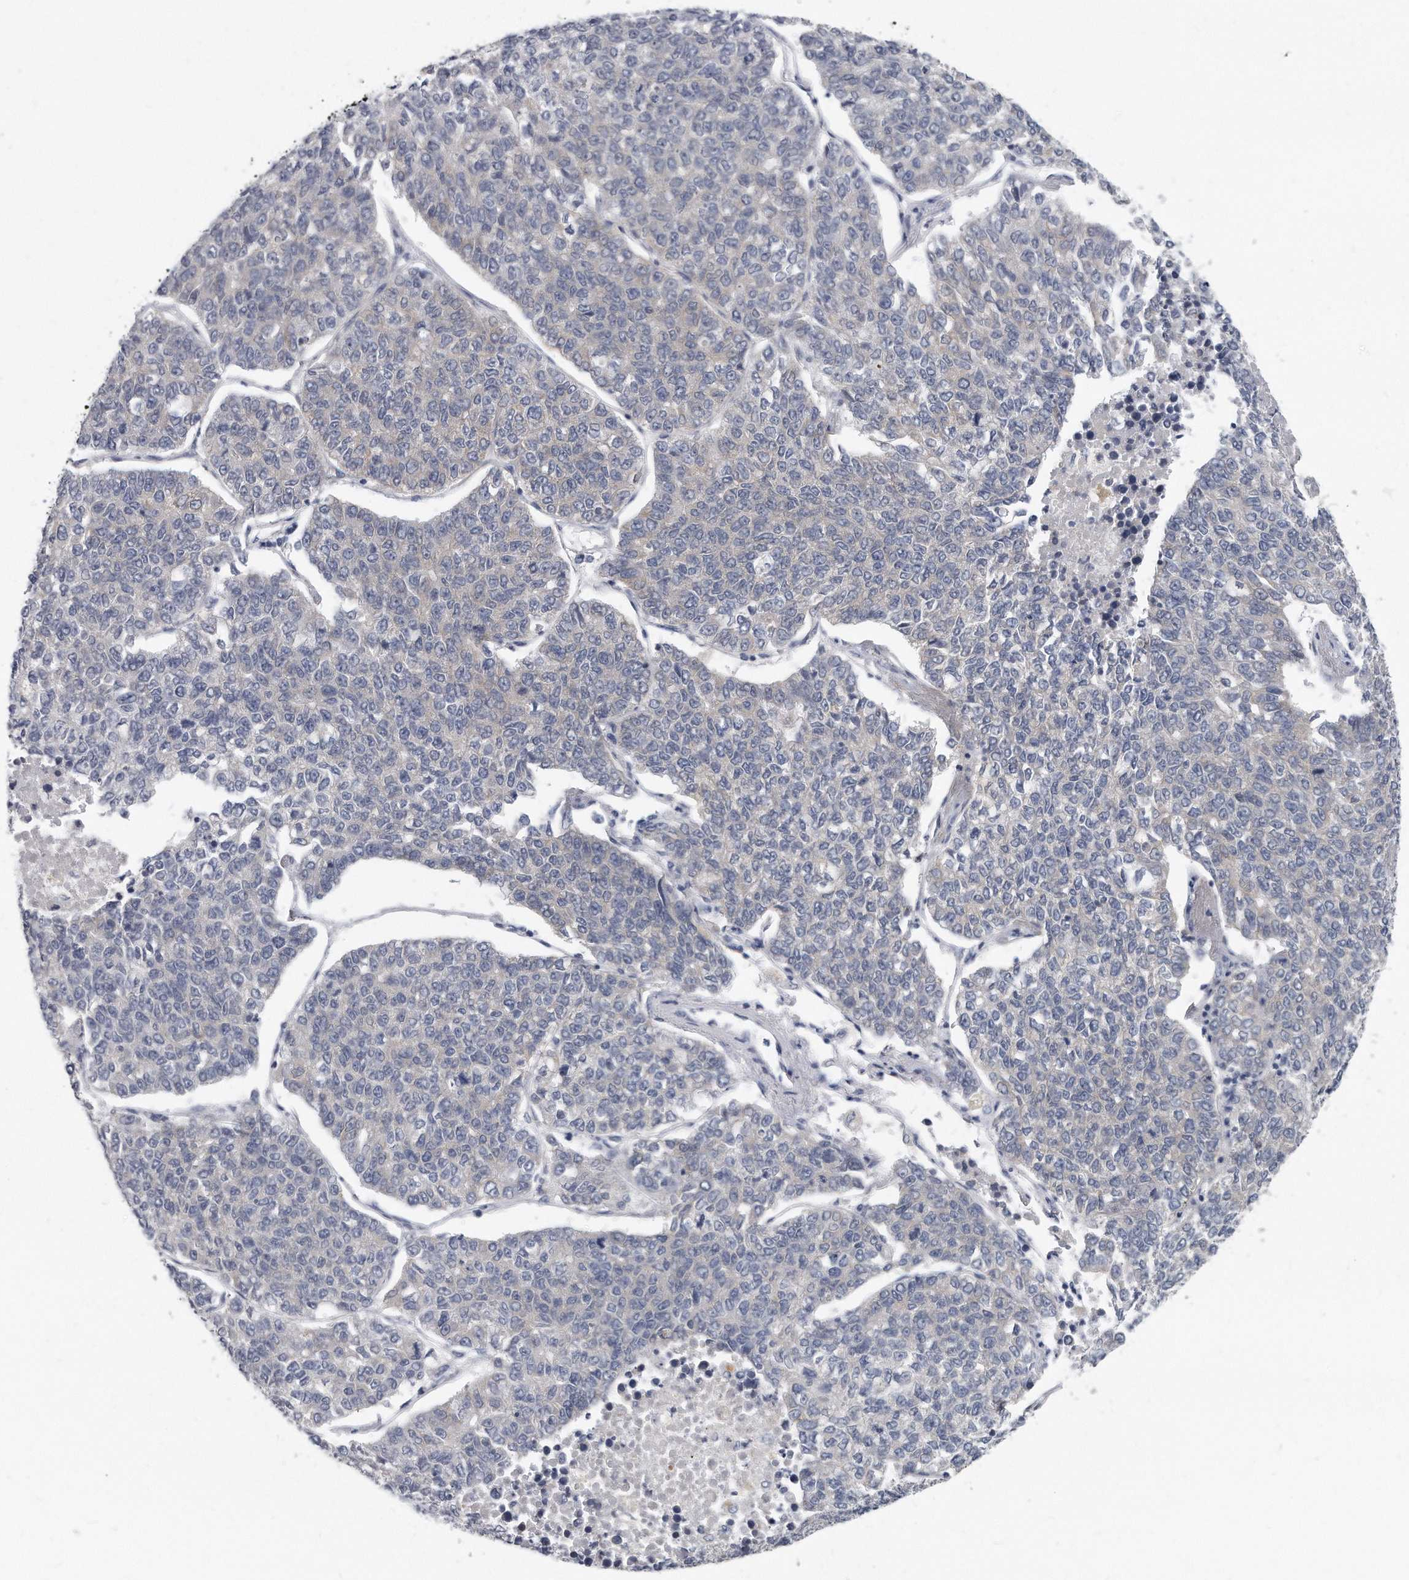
{"staining": {"intensity": "negative", "quantity": "none", "location": "none"}, "tissue": "lung cancer", "cell_type": "Tumor cells", "image_type": "cancer", "snomed": [{"axis": "morphology", "description": "Adenocarcinoma, NOS"}, {"axis": "topography", "description": "Lung"}], "caption": "IHC micrograph of human lung cancer stained for a protein (brown), which displays no staining in tumor cells.", "gene": "PLEKHA6", "patient": {"sex": "male", "age": 49}}